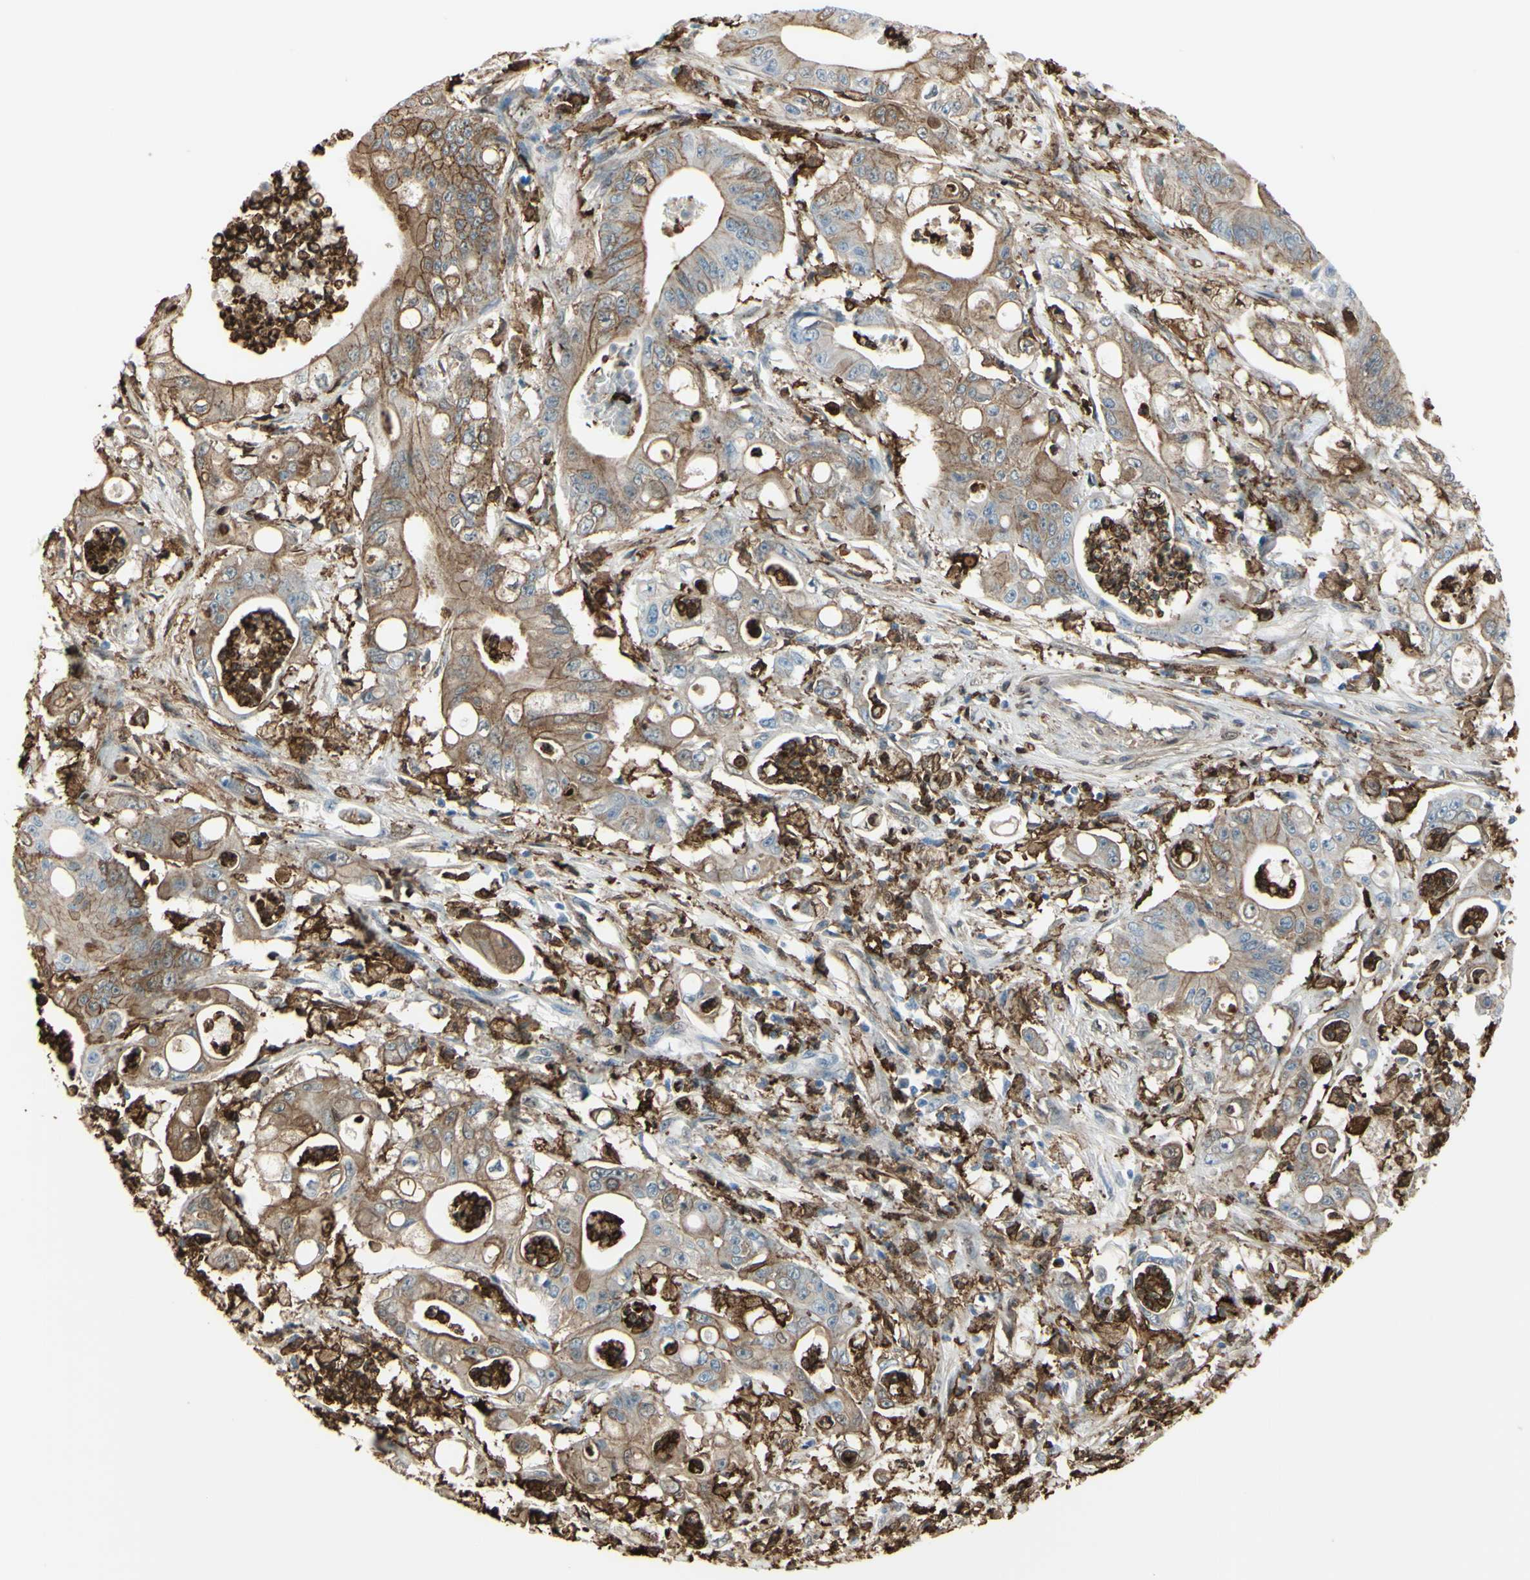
{"staining": {"intensity": "moderate", "quantity": "25%-75%", "location": "cytoplasmic/membranous"}, "tissue": "pancreatic cancer", "cell_type": "Tumor cells", "image_type": "cancer", "snomed": [{"axis": "morphology", "description": "Normal tissue, NOS"}, {"axis": "topography", "description": "Lymph node"}], "caption": "High-magnification brightfield microscopy of pancreatic cancer stained with DAB (brown) and counterstained with hematoxylin (blue). tumor cells exhibit moderate cytoplasmic/membranous positivity is present in approximately25%-75% of cells.", "gene": "GSN", "patient": {"sex": "male", "age": 62}}